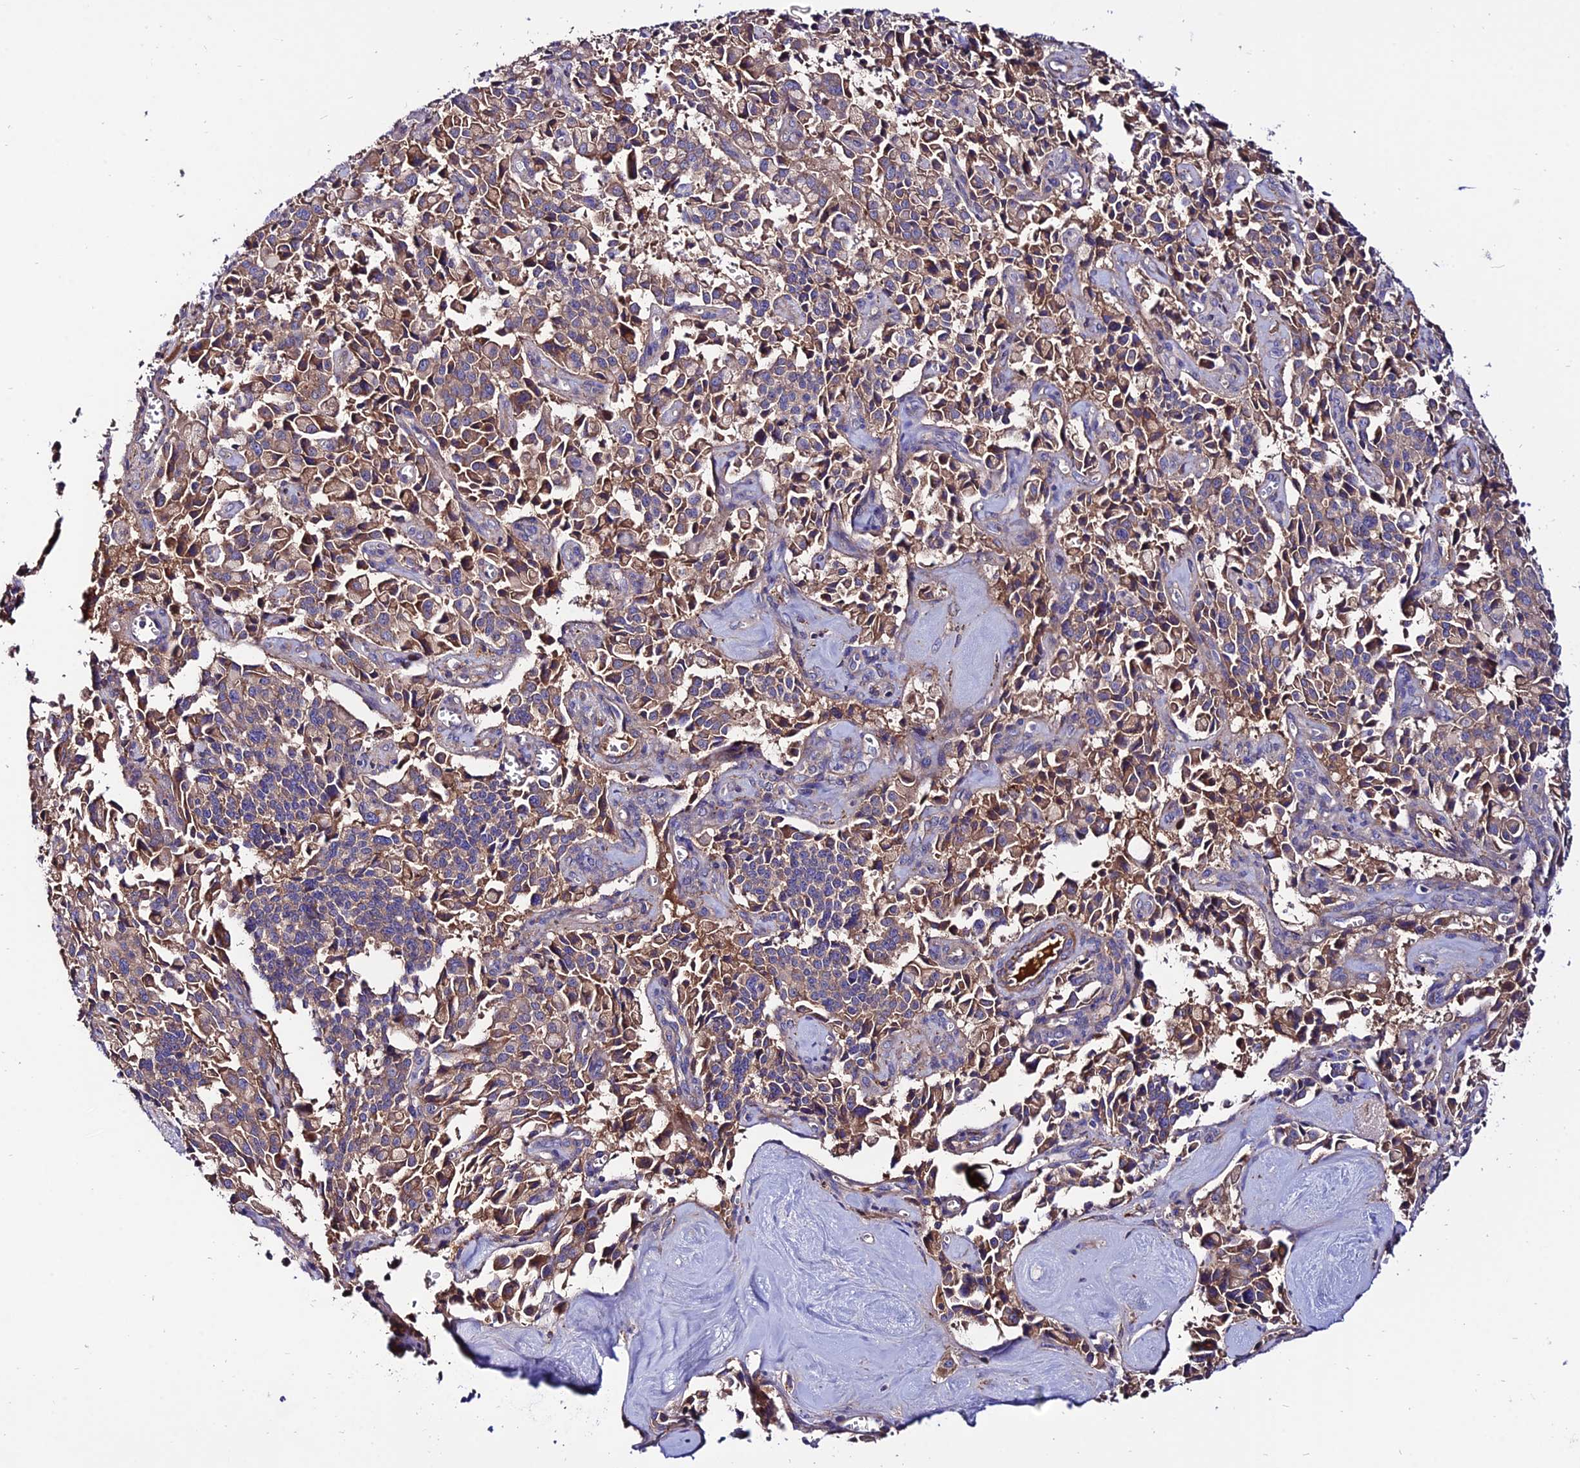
{"staining": {"intensity": "weak", "quantity": "25%-75%", "location": "cytoplasmic/membranous"}, "tissue": "pancreatic cancer", "cell_type": "Tumor cells", "image_type": "cancer", "snomed": [{"axis": "morphology", "description": "Adenocarcinoma, NOS"}, {"axis": "topography", "description": "Pancreas"}], "caption": "Immunohistochemistry image of neoplastic tissue: pancreatic cancer stained using IHC displays low levels of weak protein expression localized specifically in the cytoplasmic/membranous of tumor cells, appearing as a cytoplasmic/membranous brown color.", "gene": "PYM1", "patient": {"sex": "male", "age": 65}}